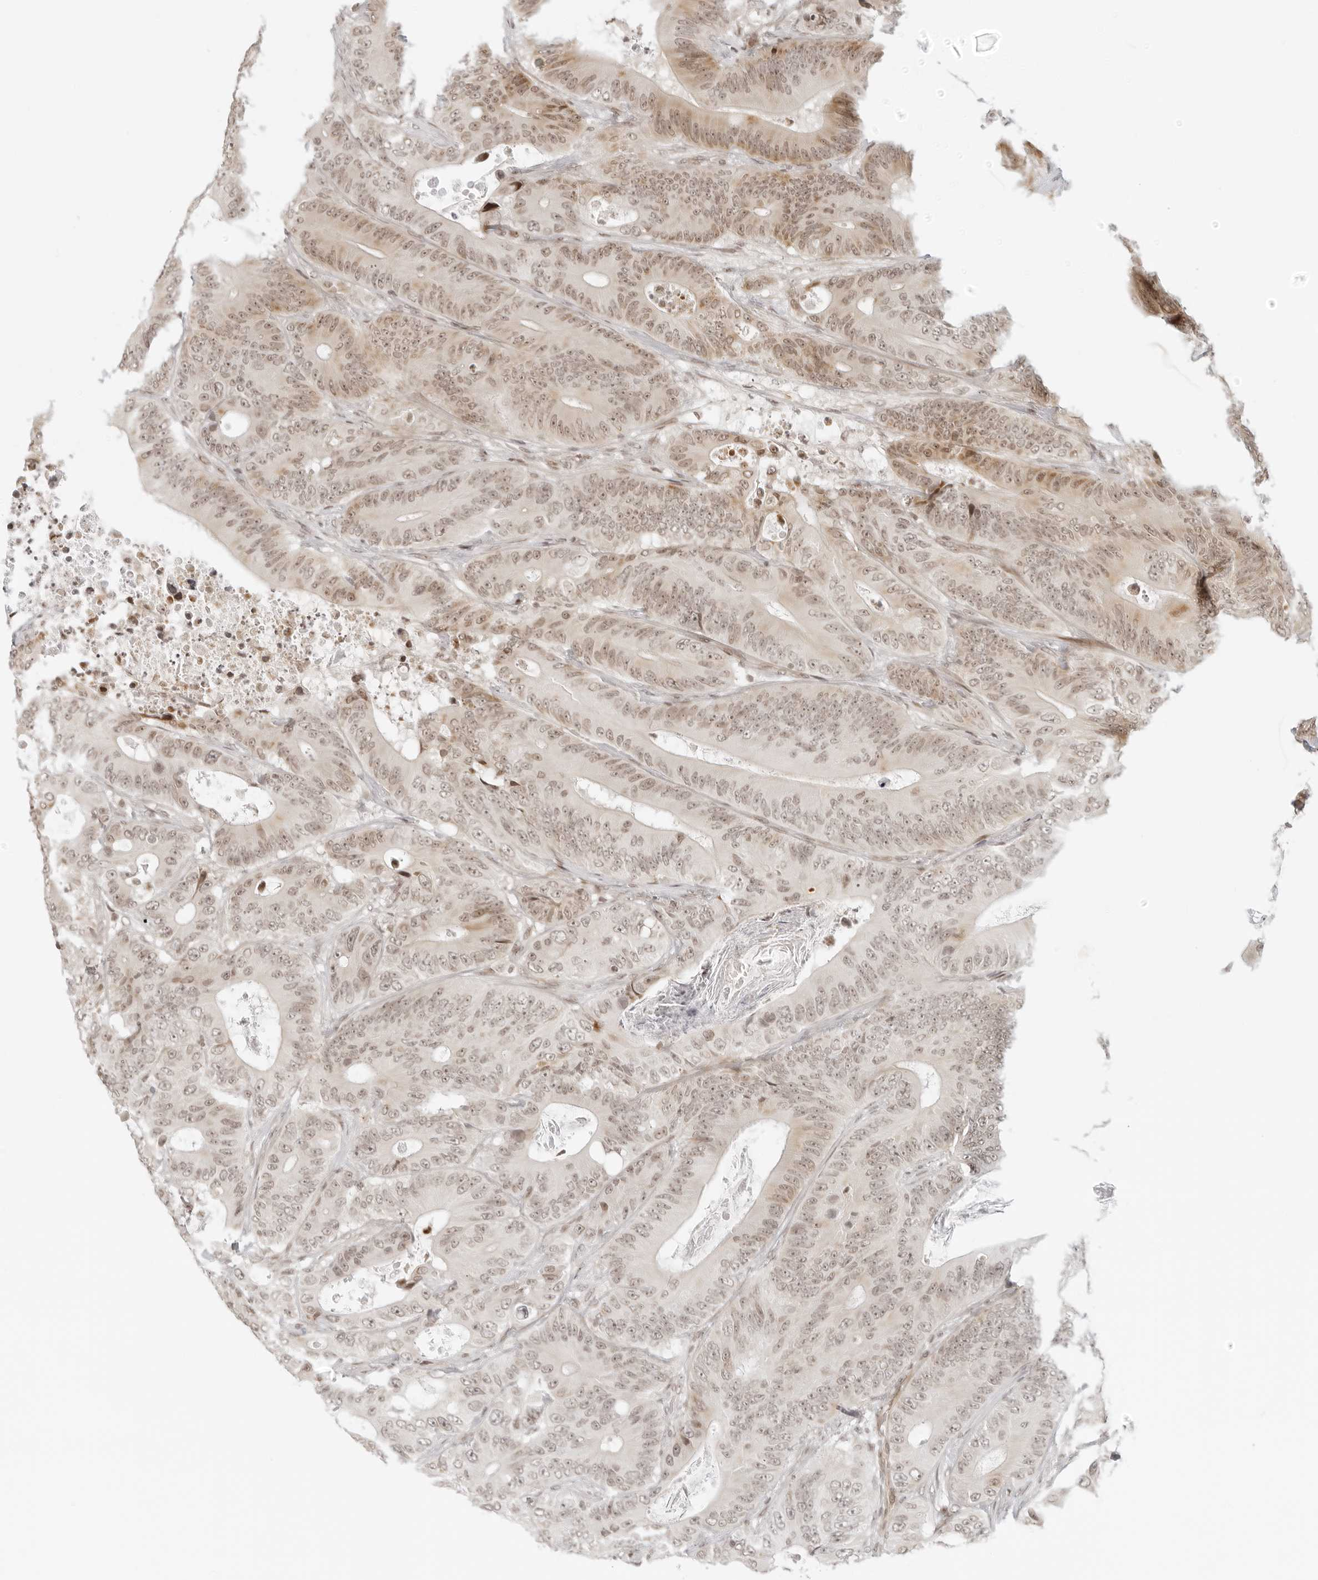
{"staining": {"intensity": "moderate", "quantity": "25%-75%", "location": "cytoplasmic/membranous,nuclear"}, "tissue": "colorectal cancer", "cell_type": "Tumor cells", "image_type": "cancer", "snomed": [{"axis": "morphology", "description": "Adenocarcinoma, NOS"}, {"axis": "topography", "description": "Colon"}], "caption": "Brown immunohistochemical staining in human colorectal cancer (adenocarcinoma) displays moderate cytoplasmic/membranous and nuclear positivity in about 25%-75% of tumor cells.", "gene": "ZNF407", "patient": {"sex": "male", "age": 83}}